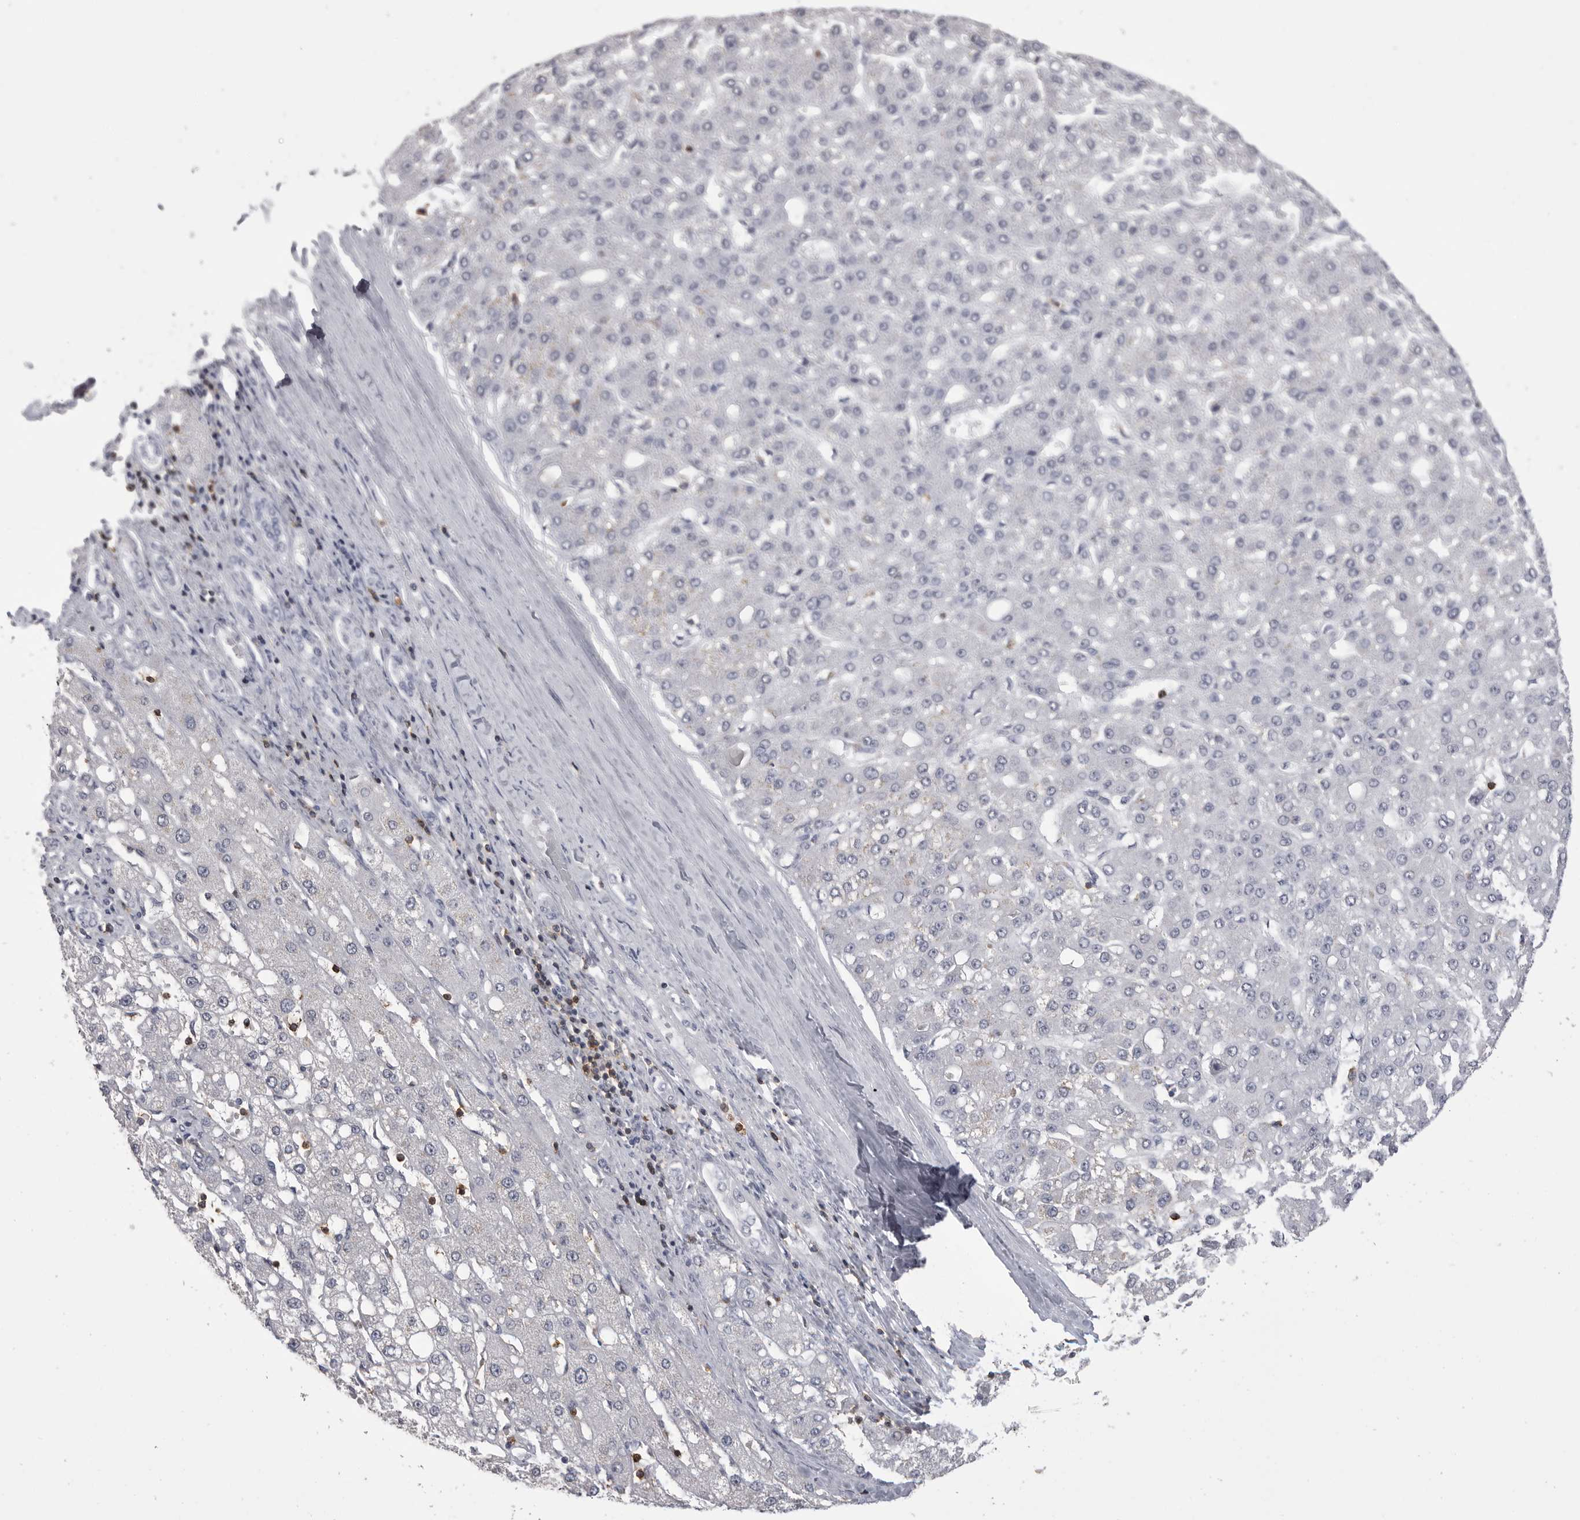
{"staining": {"intensity": "negative", "quantity": "none", "location": "none"}, "tissue": "liver cancer", "cell_type": "Tumor cells", "image_type": "cancer", "snomed": [{"axis": "morphology", "description": "Carcinoma, Hepatocellular, NOS"}, {"axis": "topography", "description": "Liver"}], "caption": "Tumor cells are negative for protein expression in human hepatocellular carcinoma (liver).", "gene": "ITGAL", "patient": {"sex": "male", "age": 67}}